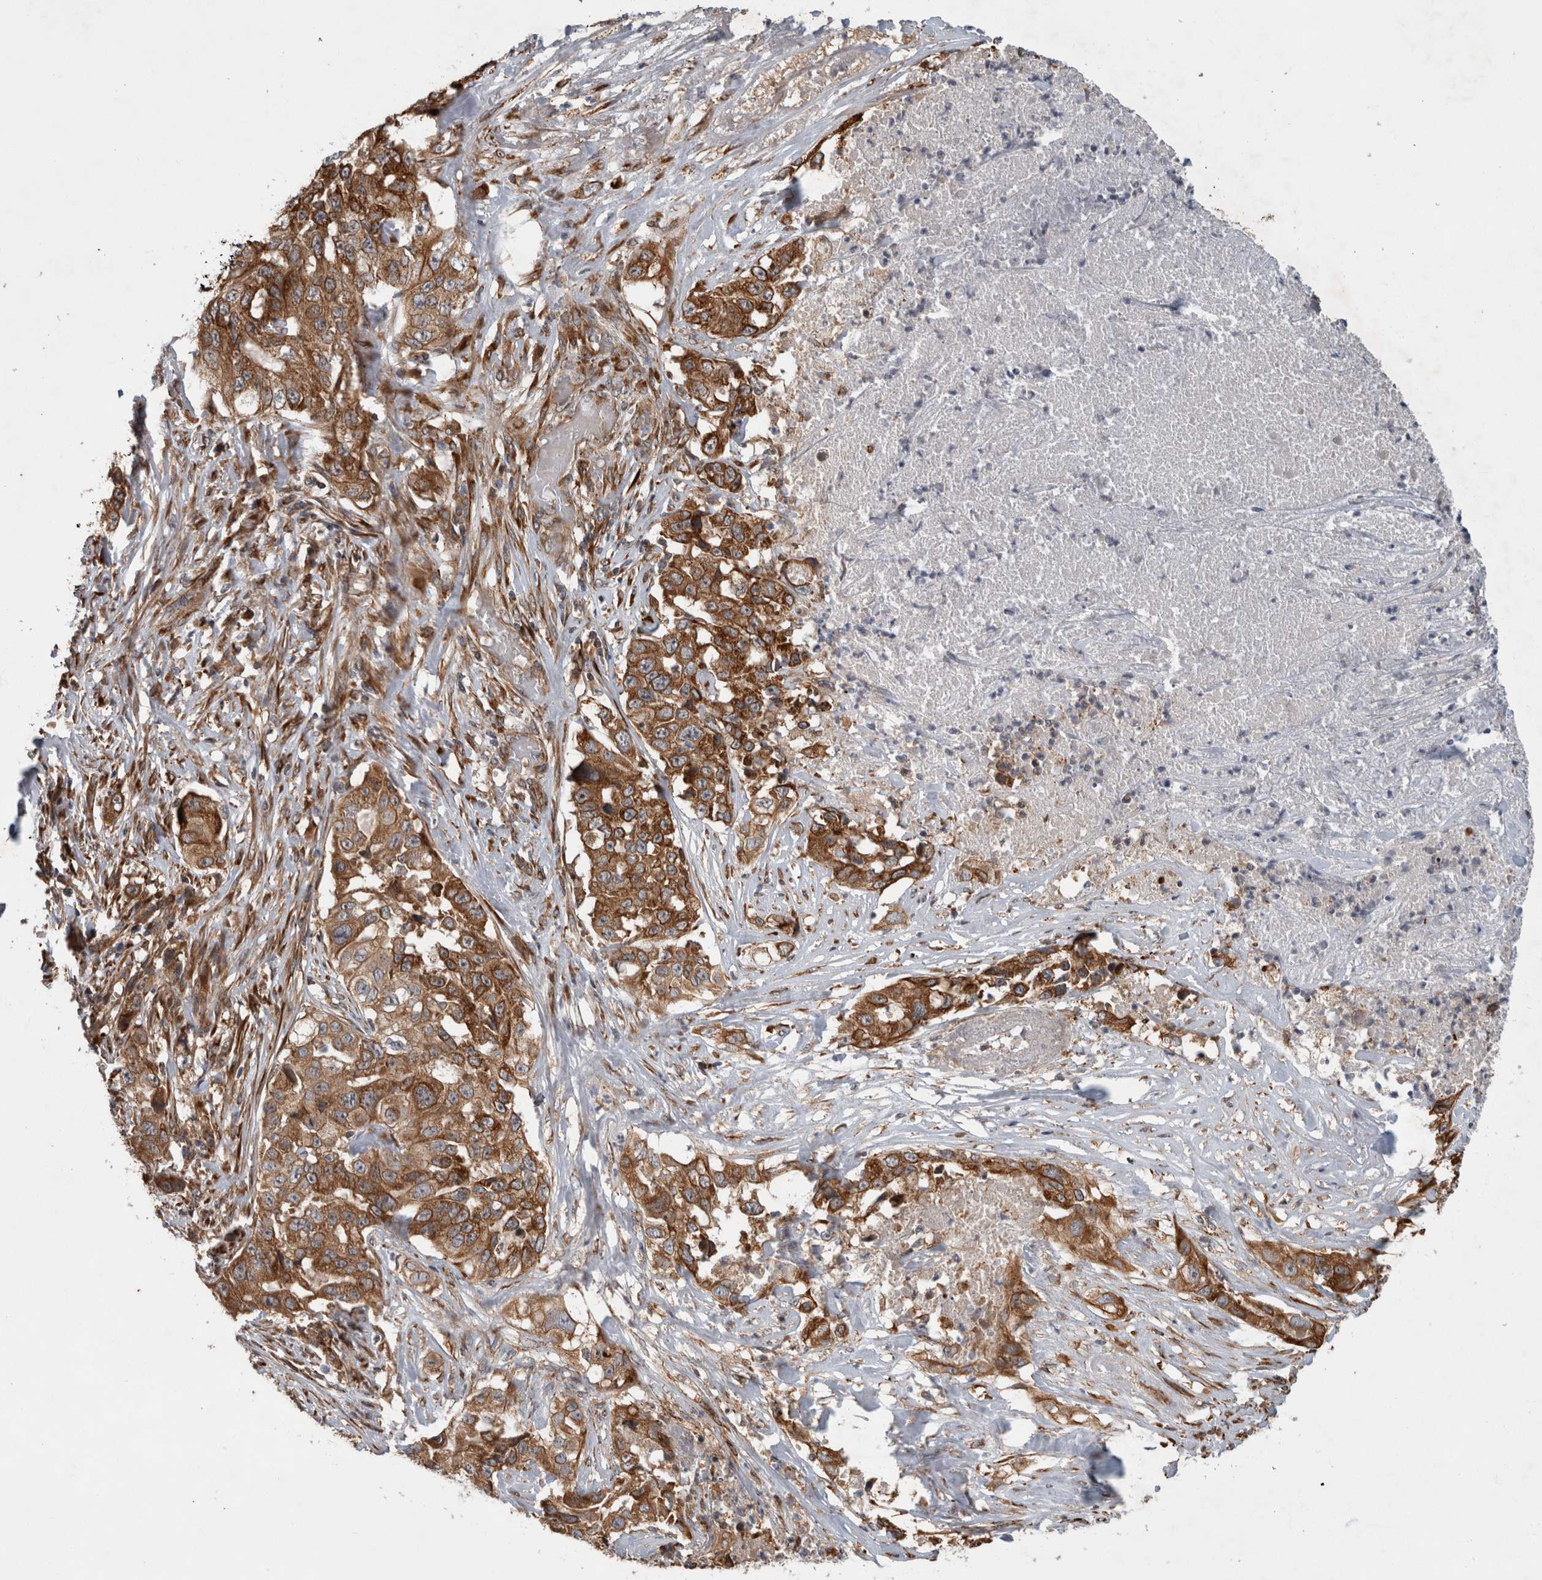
{"staining": {"intensity": "strong", "quantity": ">75%", "location": "cytoplasmic/membranous"}, "tissue": "lung cancer", "cell_type": "Tumor cells", "image_type": "cancer", "snomed": [{"axis": "morphology", "description": "Adenocarcinoma, NOS"}, {"axis": "topography", "description": "Lung"}], "caption": "Protein expression analysis of lung cancer (adenocarcinoma) exhibits strong cytoplasmic/membranous staining in approximately >75% of tumor cells.", "gene": "TUBD1", "patient": {"sex": "female", "age": 51}}